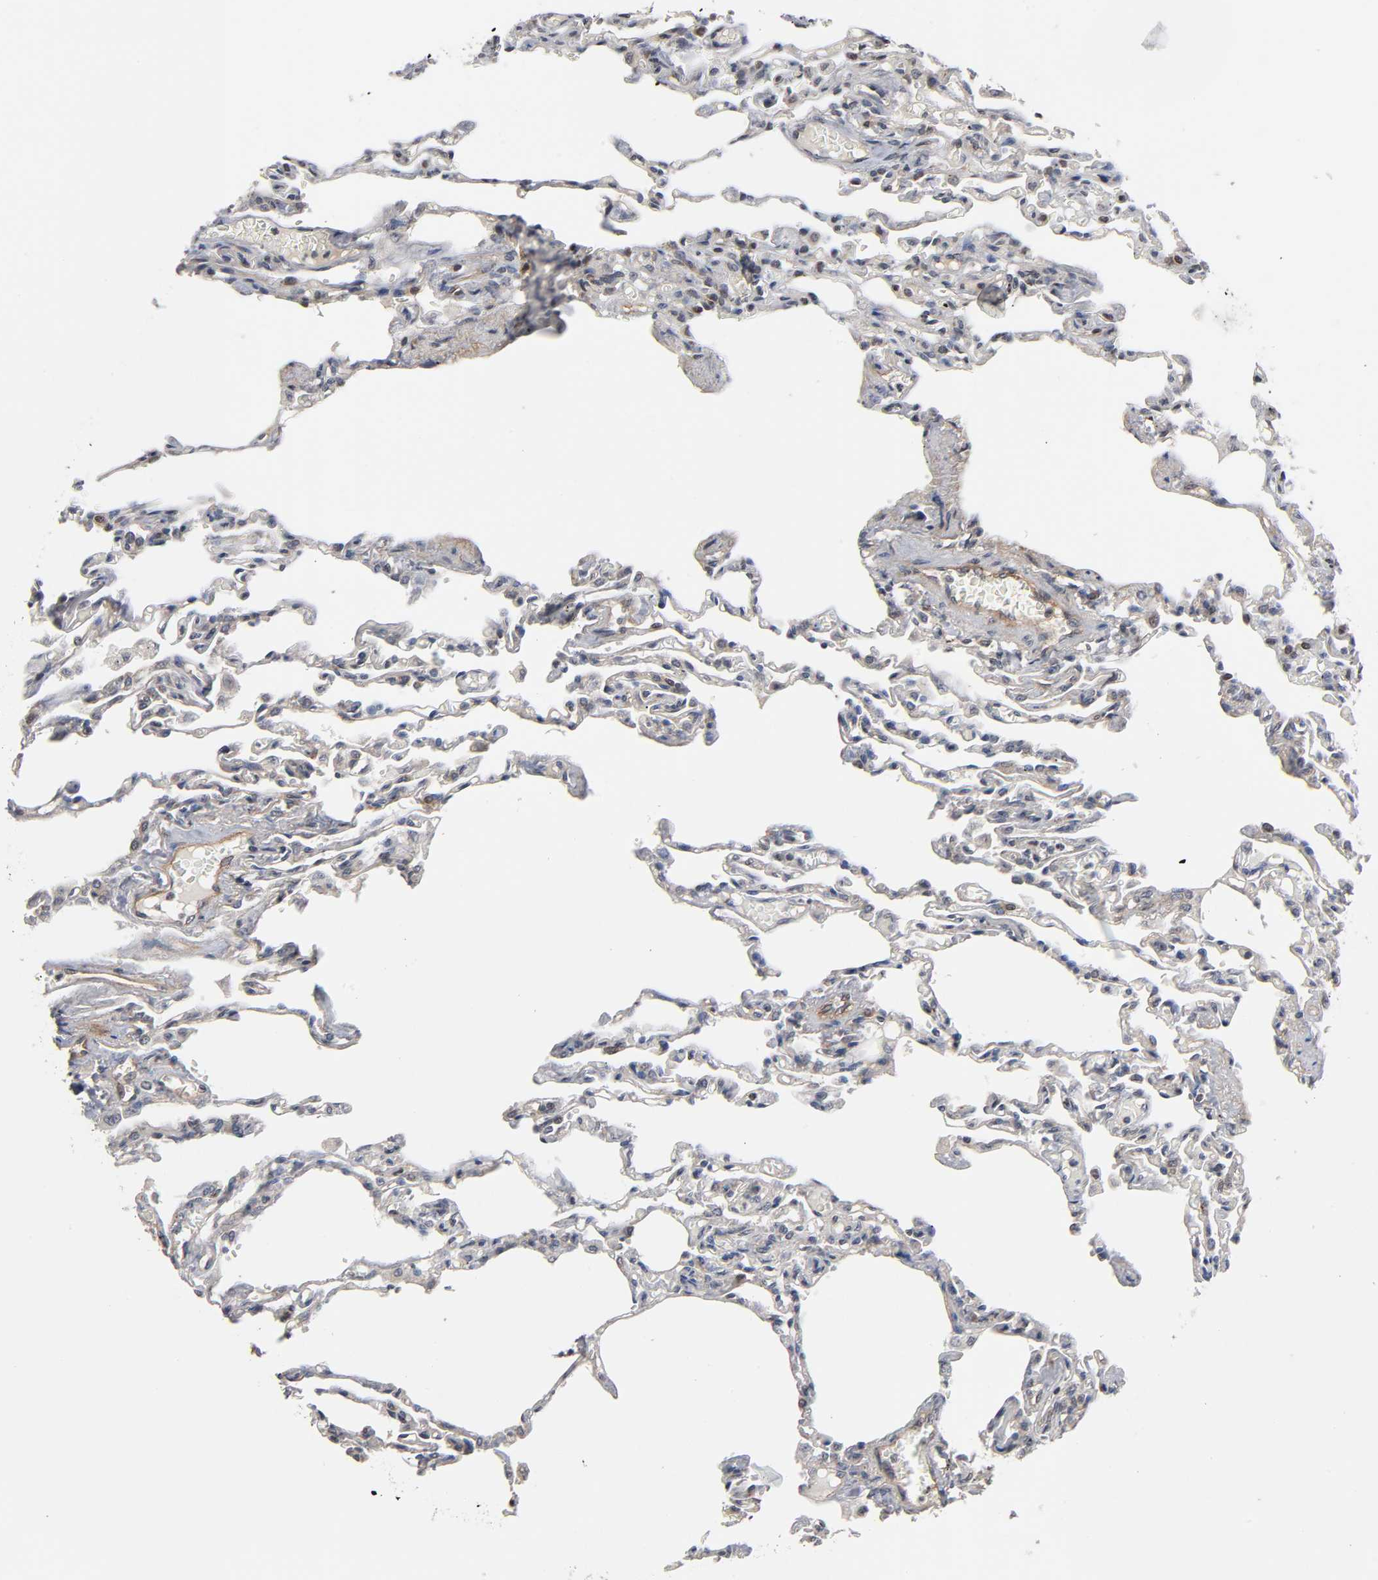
{"staining": {"intensity": "negative", "quantity": "none", "location": "none"}, "tissue": "lung", "cell_type": "Alveolar cells", "image_type": "normal", "snomed": [{"axis": "morphology", "description": "Normal tissue, NOS"}, {"axis": "topography", "description": "Lung"}], "caption": "IHC histopathology image of benign human lung stained for a protein (brown), which exhibits no expression in alveolar cells.", "gene": "ITGAV", "patient": {"sex": "male", "age": 21}}